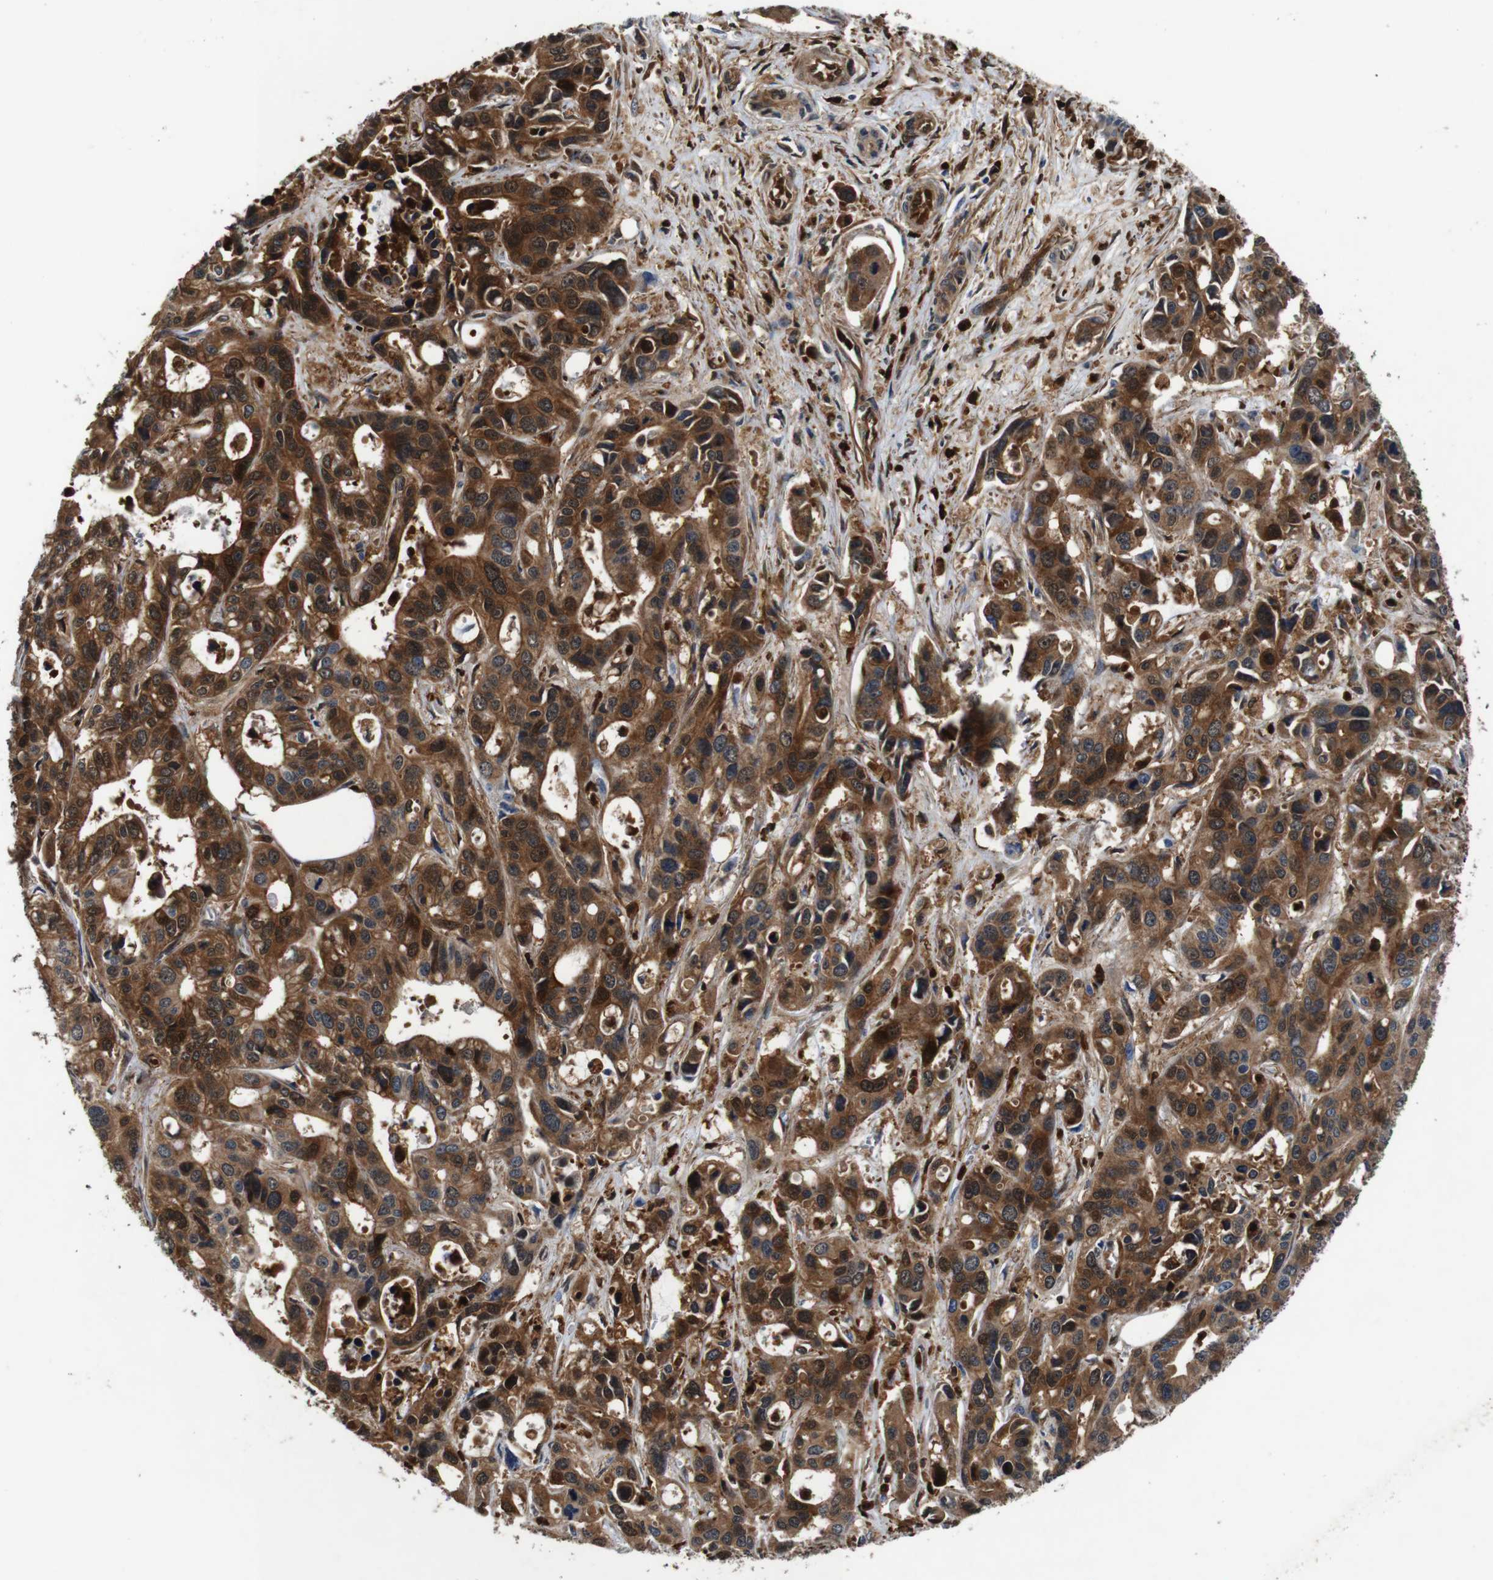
{"staining": {"intensity": "strong", "quantity": ">75%", "location": "cytoplasmic/membranous,nuclear"}, "tissue": "liver cancer", "cell_type": "Tumor cells", "image_type": "cancer", "snomed": [{"axis": "morphology", "description": "Cholangiocarcinoma"}, {"axis": "topography", "description": "Liver"}], "caption": "This photomicrograph displays immunohistochemistry (IHC) staining of cholangiocarcinoma (liver), with high strong cytoplasmic/membranous and nuclear staining in approximately >75% of tumor cells.", "gene": "ANXA1", "patient": {"sex": "female", "age": 65}}